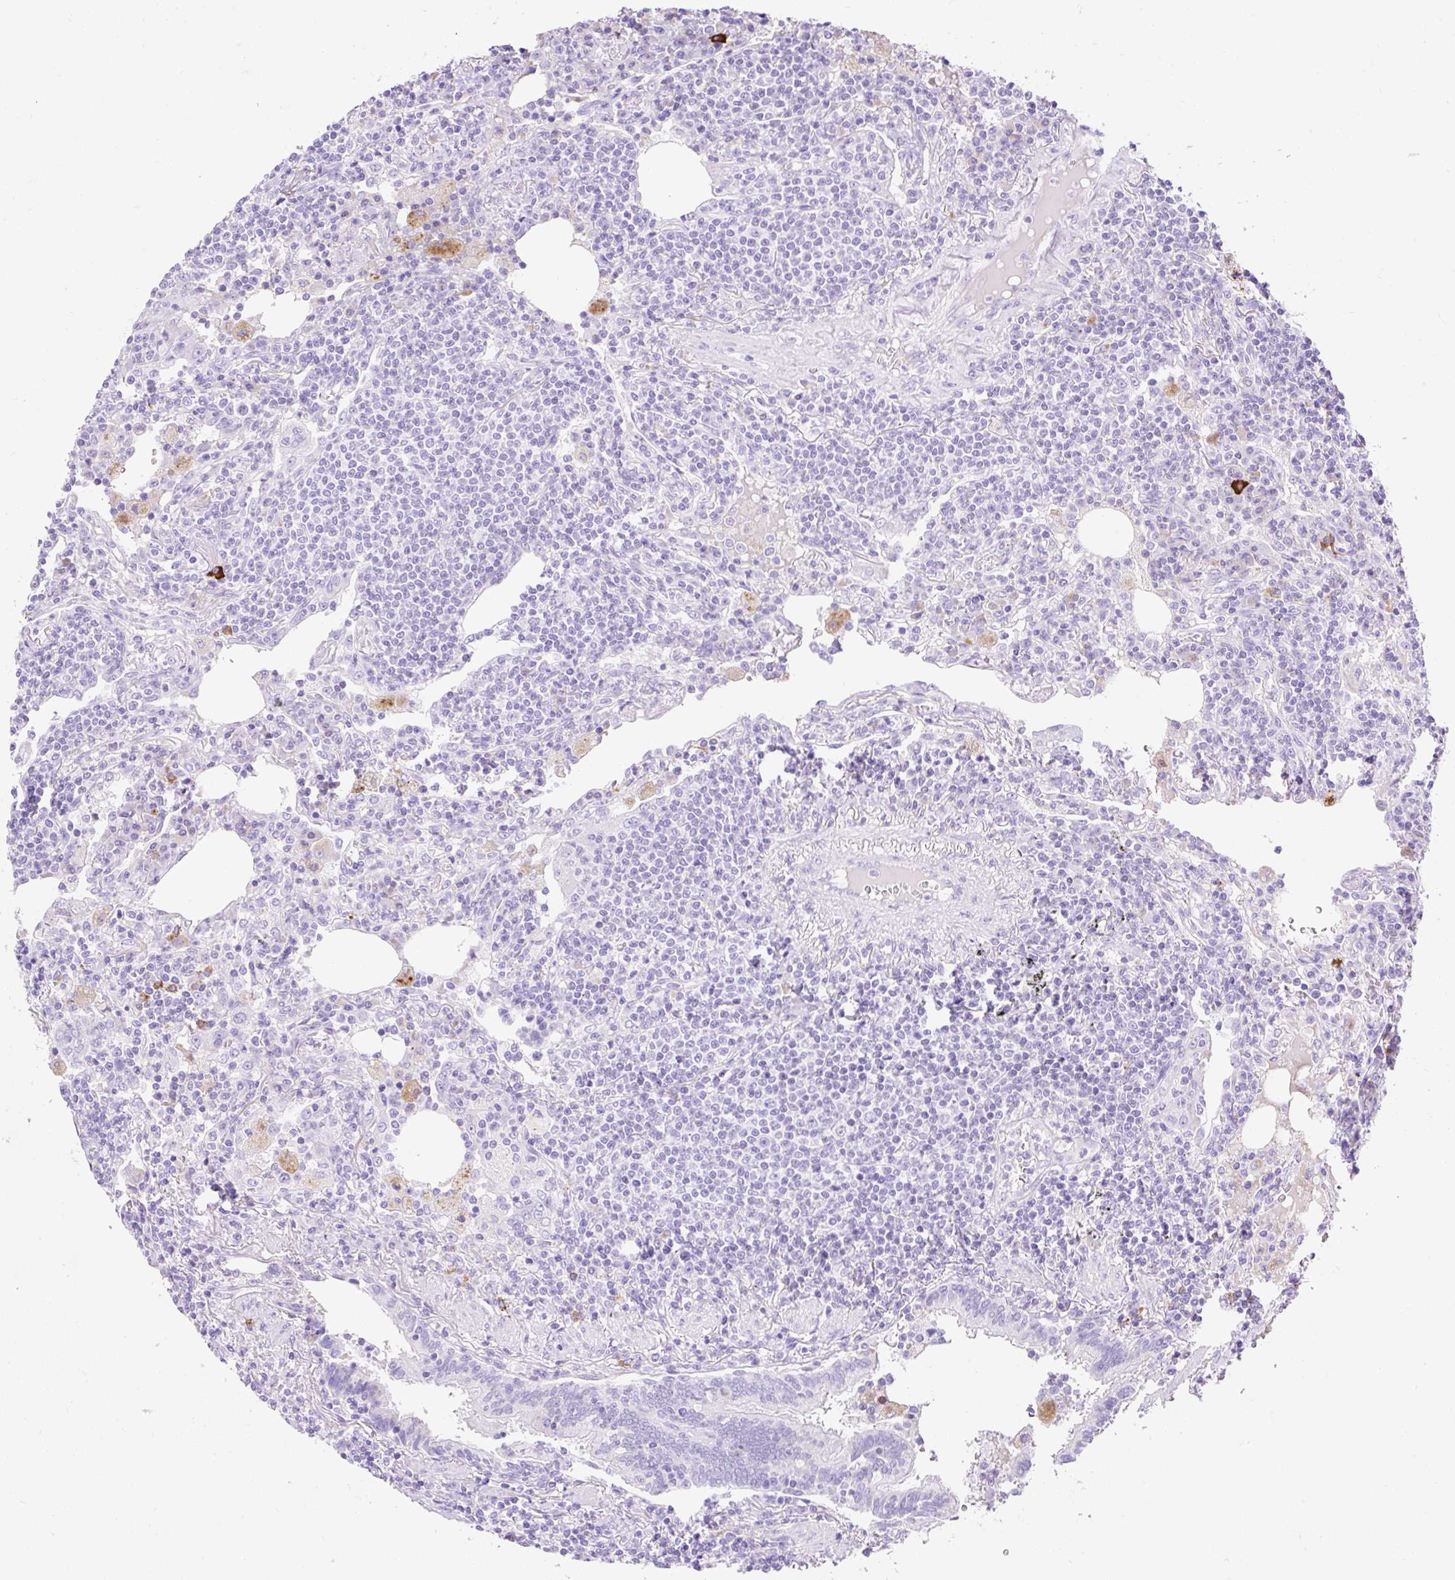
{"staining": {"intensity": "negative", "quantity": "none", "location": "none"}, "tissue": "lymphoma", "cell_type": "Tumor cells", "image_type": "cancer", "snomed": [{"axis": "morphology", "description": "Malignant lymphoma, non-Hodgkin's type, Low grade"}, {"axis": "topography", "description": "Lung"}], "caption": "A micrograph of human lymphoma is negative for staining in tumor cells.", "gene": "HEXB", "patient": {"sex": "female", "age": 71}}